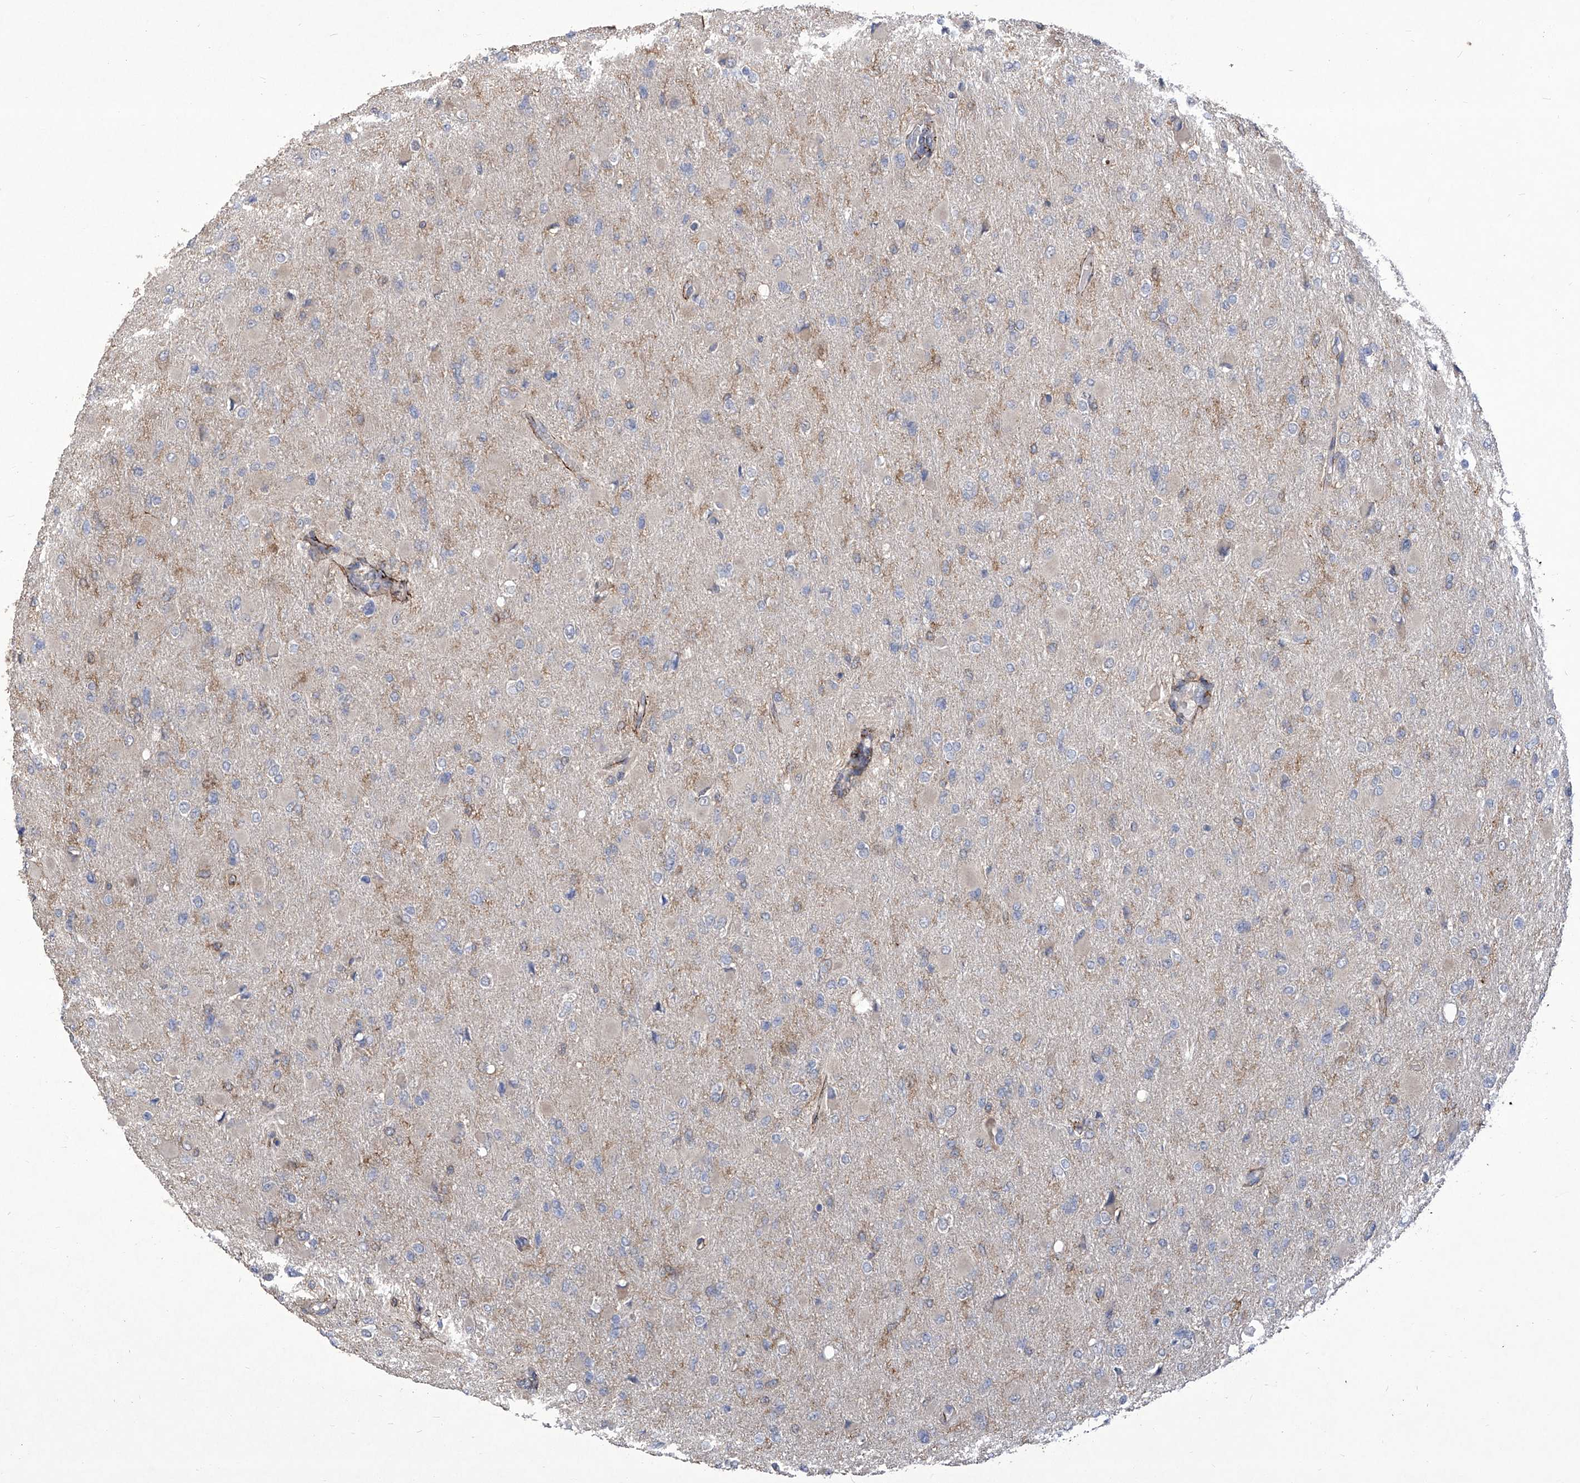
{"staining": {"intensity": "negative", "quantity": "none", "location": "none"}, "tissue": "glioma", "cell_type": "Tumor cells", "image_type": "cancer", "snomed": [{"axis": "morphology", "description": "Glioma, malignant, High grade"}, {"axis": "topography", "description": "Cerebral cortex"}], "caption": "Immunohistochemical staining of high-grade glioma (malignant) demonstrates no significant expression in tumor cells.", "gene": "TXNIP", "patient": {"sex": "female", "age": 36}}